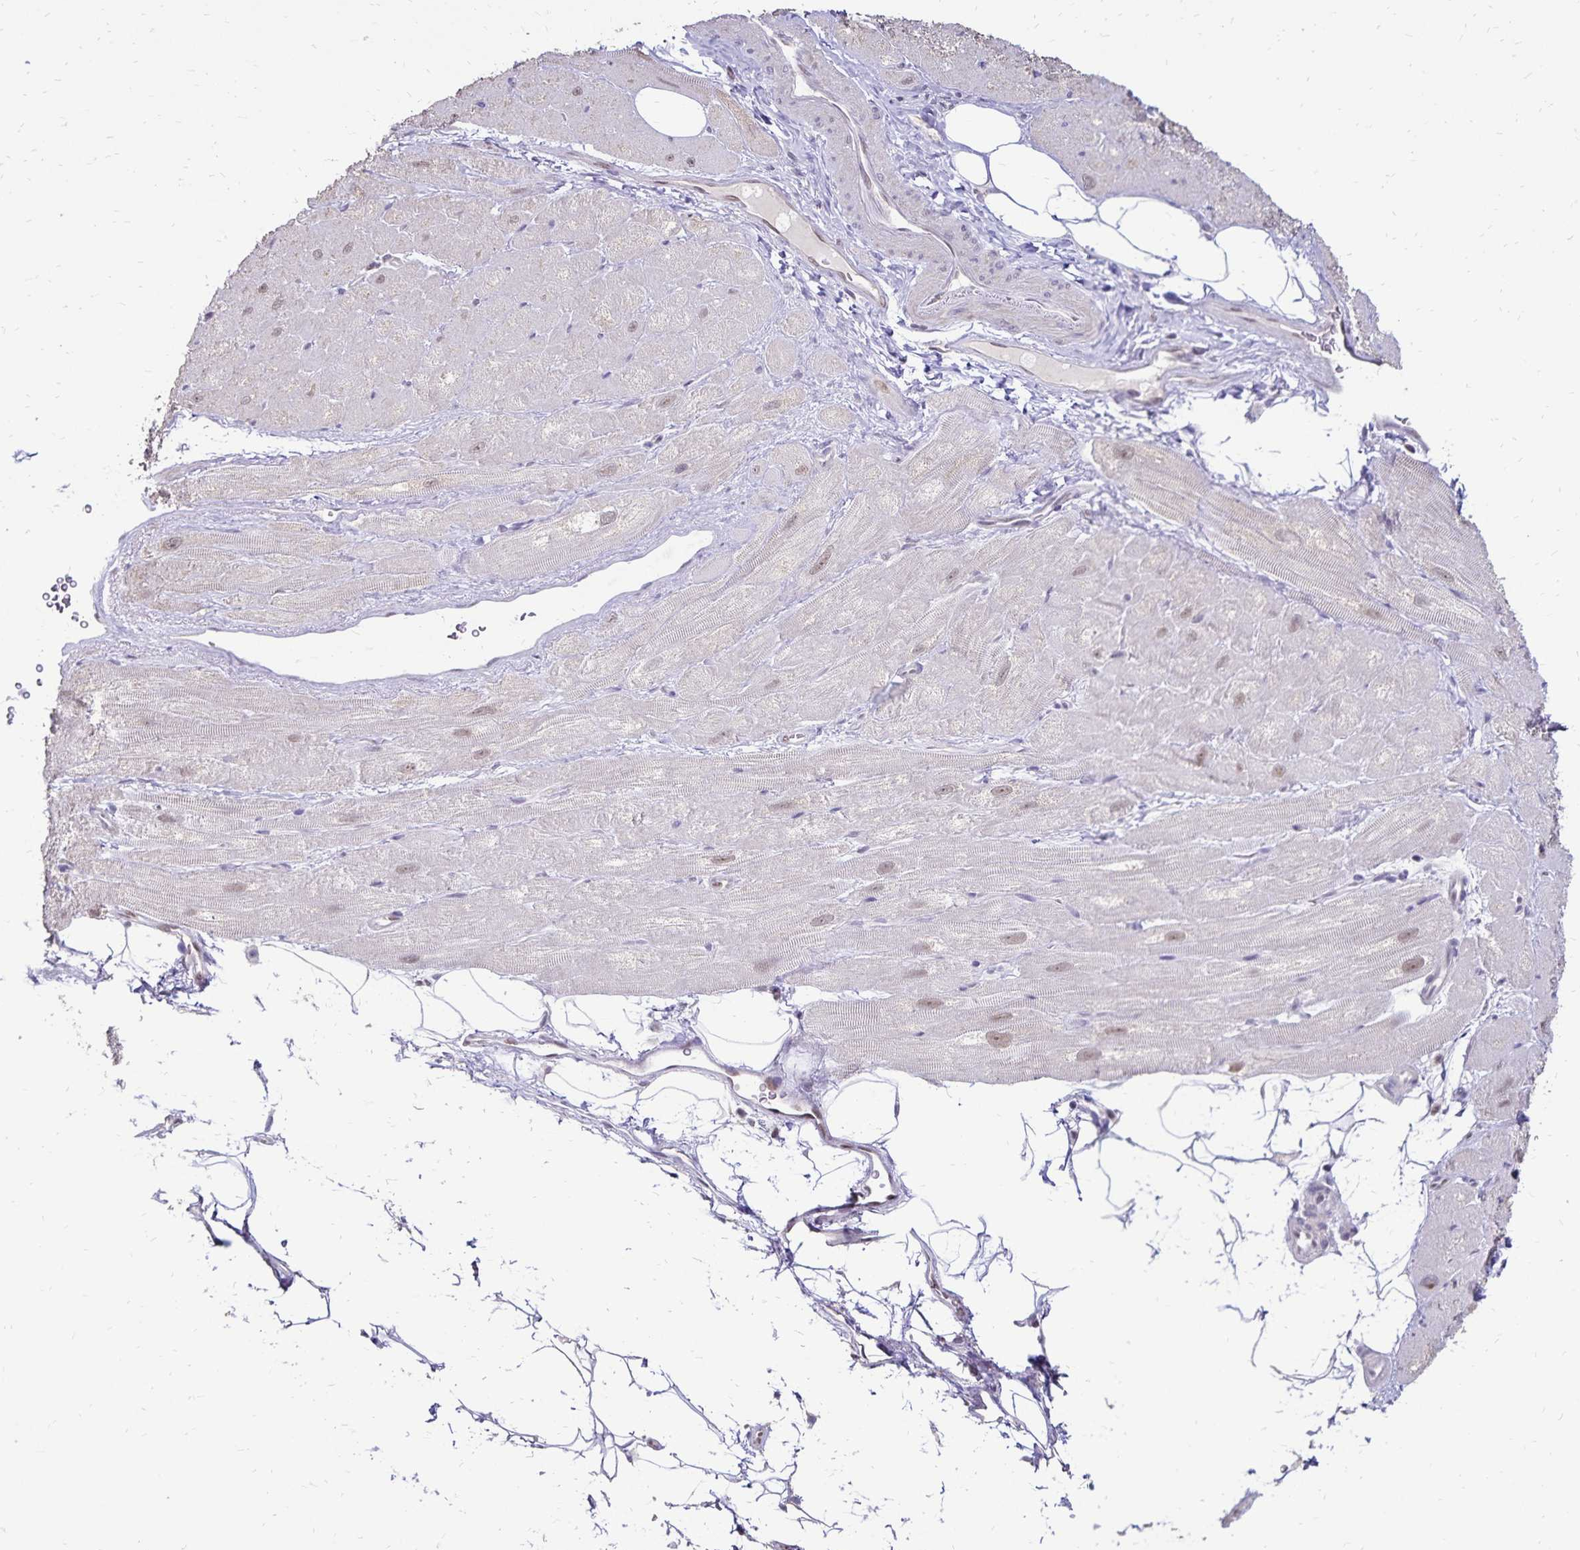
{"staining": {"intensity": "weak", "quantity": "<25%", "location": "nuclear"}, "tissue": "heart muscle", "cell_type": "Cardiomyocytes", "image_type": "normal", "snomed": [{"axis": "morphology", "description": "Normal tissue, NOS"}, {"axis": "topography", "description": "Heart"}], "caption": "Heart muscle was stained to show a protein in brown. There is no significant staining in cardiomyocytes. The staining is performed using DAB brown chromogen with nuclei counter-stained in using hematoxylin.", "gene": "POLB", "patient": {"sex": "male", "age": 62}}